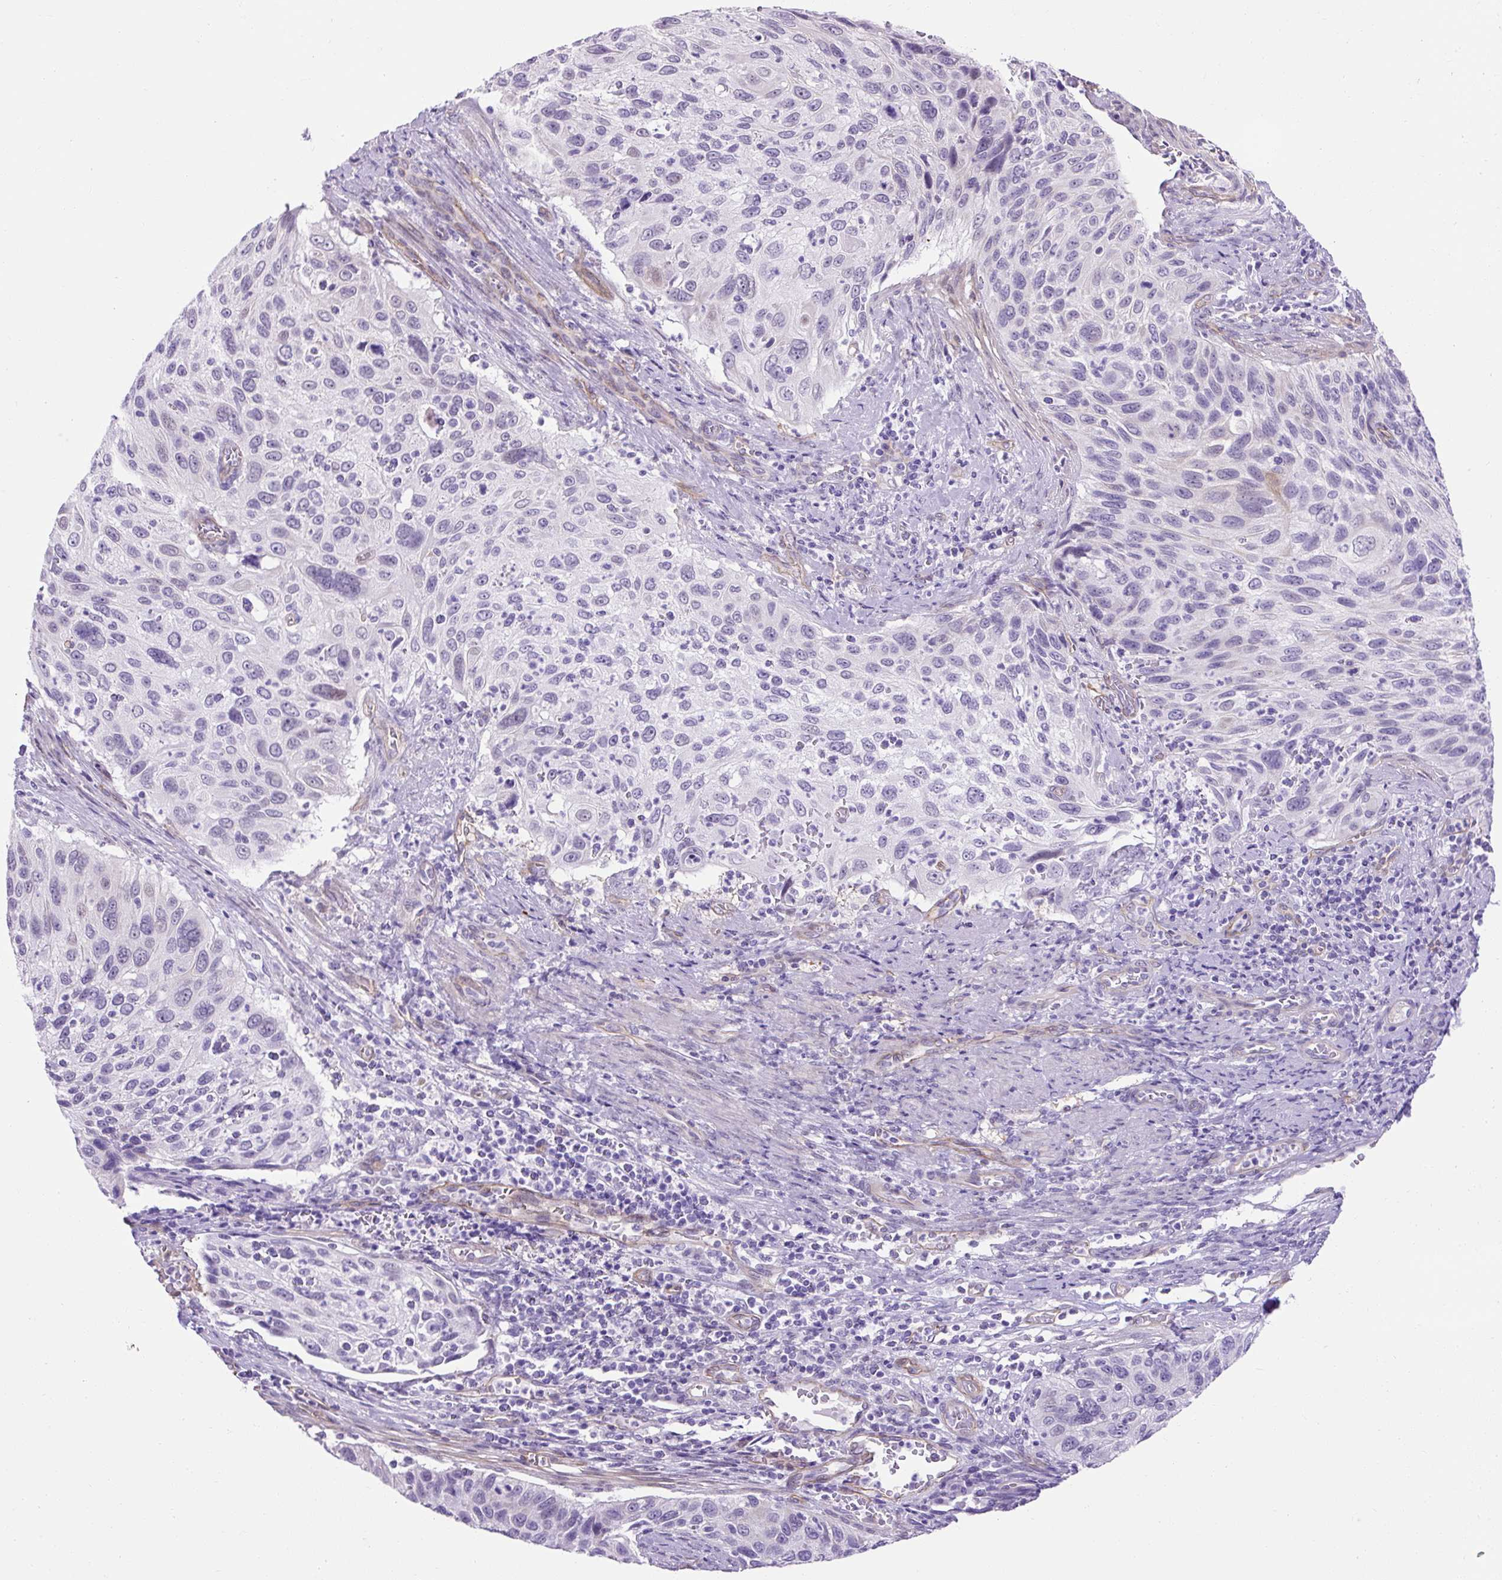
{"staining": {"intensity": "negative", "quantity": "none", "location": "none"}, "tissue": "cervical cancer", "cell_type": "Tumor cells", "image_type": "cancer", "snomed": [{"axis": "morphology", "description": "Squamous cell carcinoma, NOS"}, {"axis": "topography", "description": "Cervix"}], "caption": "This is a histopathology image of immunohistochemistry staining of cervical cancer (squamous cell carcinoma), which shows no positivity in tumor cells.", "gene": "KRT12", "patient": {"sex": "female", "age": 70}}